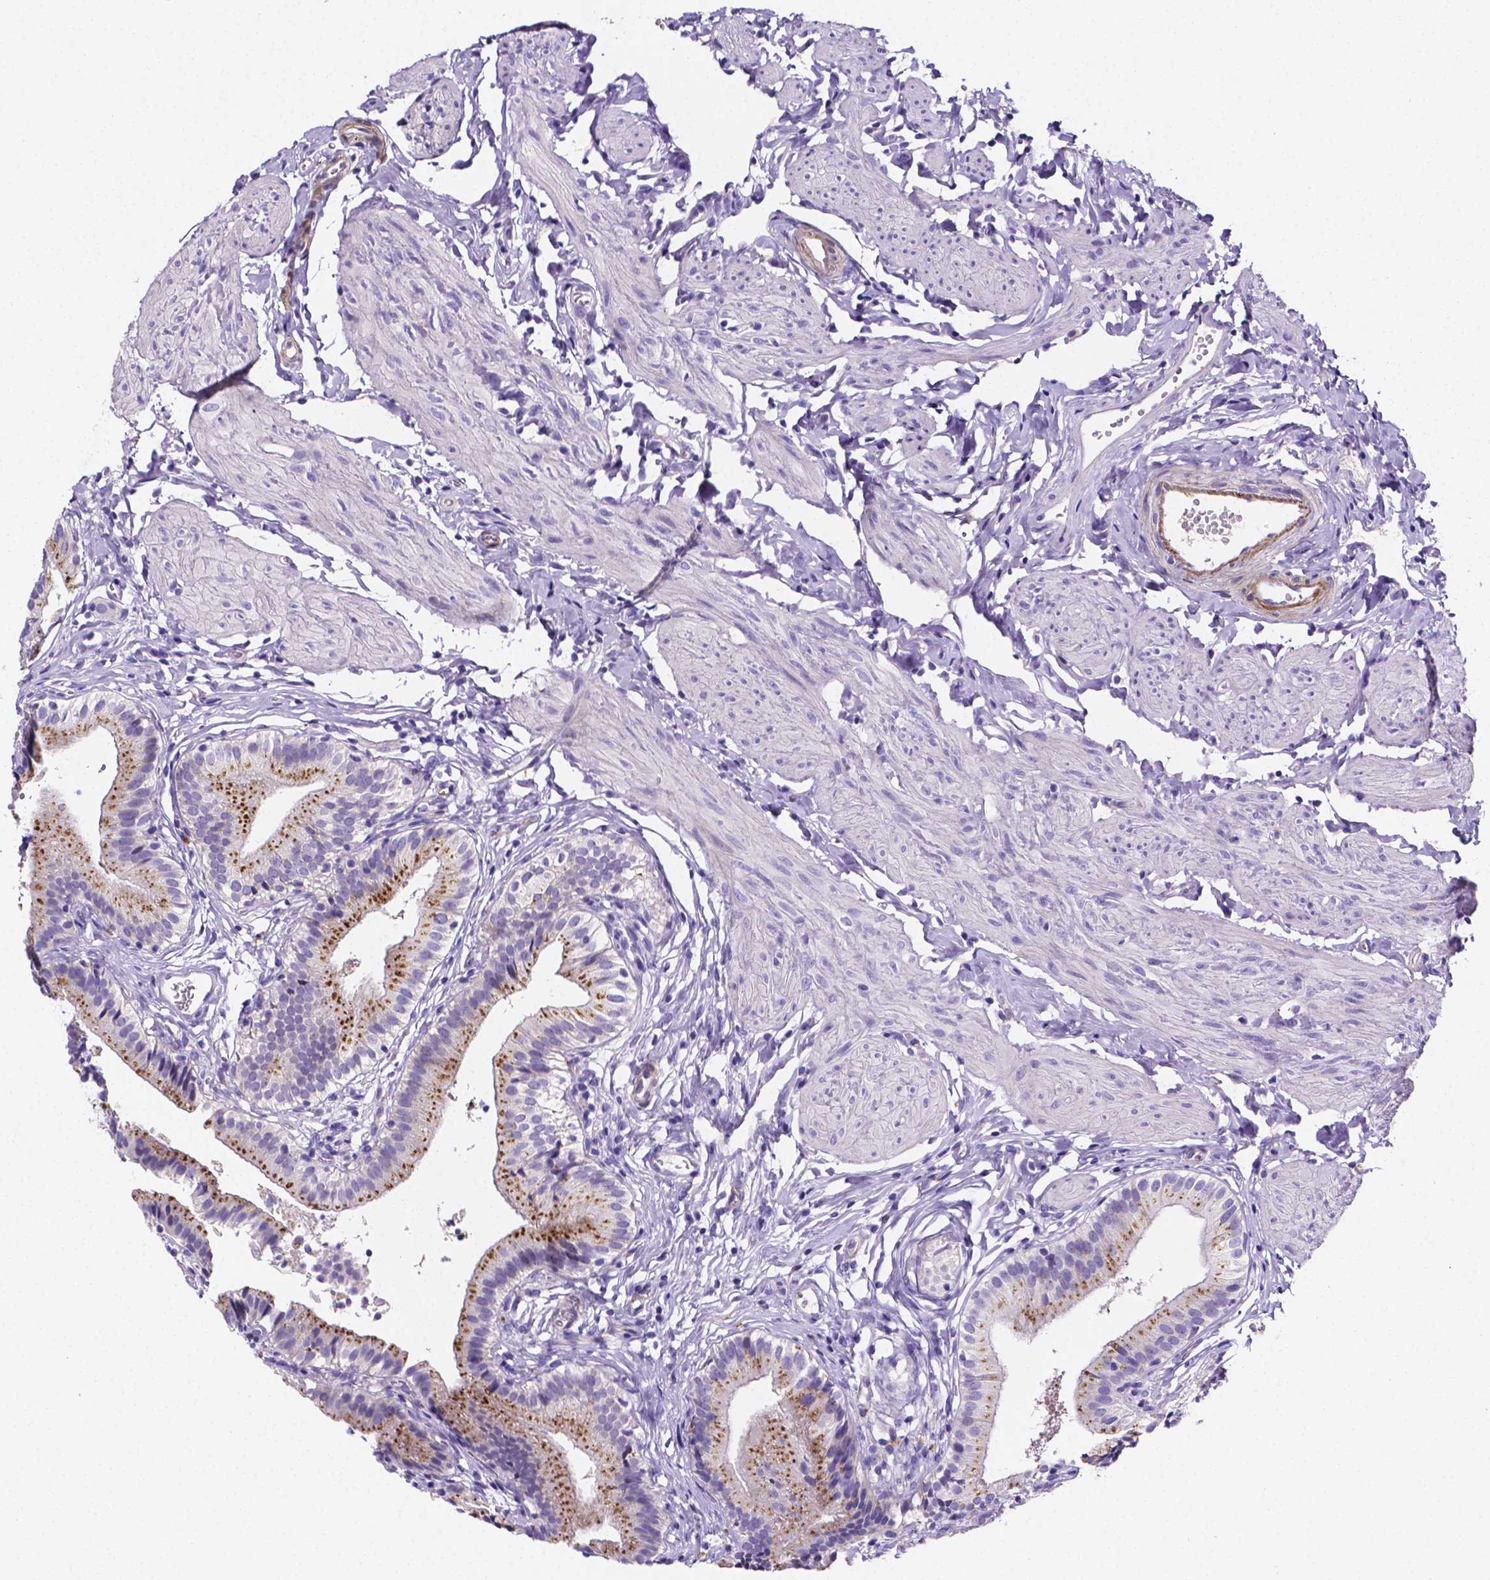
{"staining": {"intensity": "moderate", "quantity": ">75%", "location": "cytoplasmic/membranous"}, "tissue": "gallbladder", "cell_type": "Glandular cells", "image_type": "normal", "snomed": [{"axis": "morphology", "description": "Normal tissue, NOS"}, {"axis": "topography", "description": "Gallbladder"}], "caption": "Protein staining of unremarkable gallbladder reveals moderate cytoplasmic/membranous staining in about >75% of glandular cells.", "gene": "NRGN", "patient": {"sex": "female", "age": 47}}